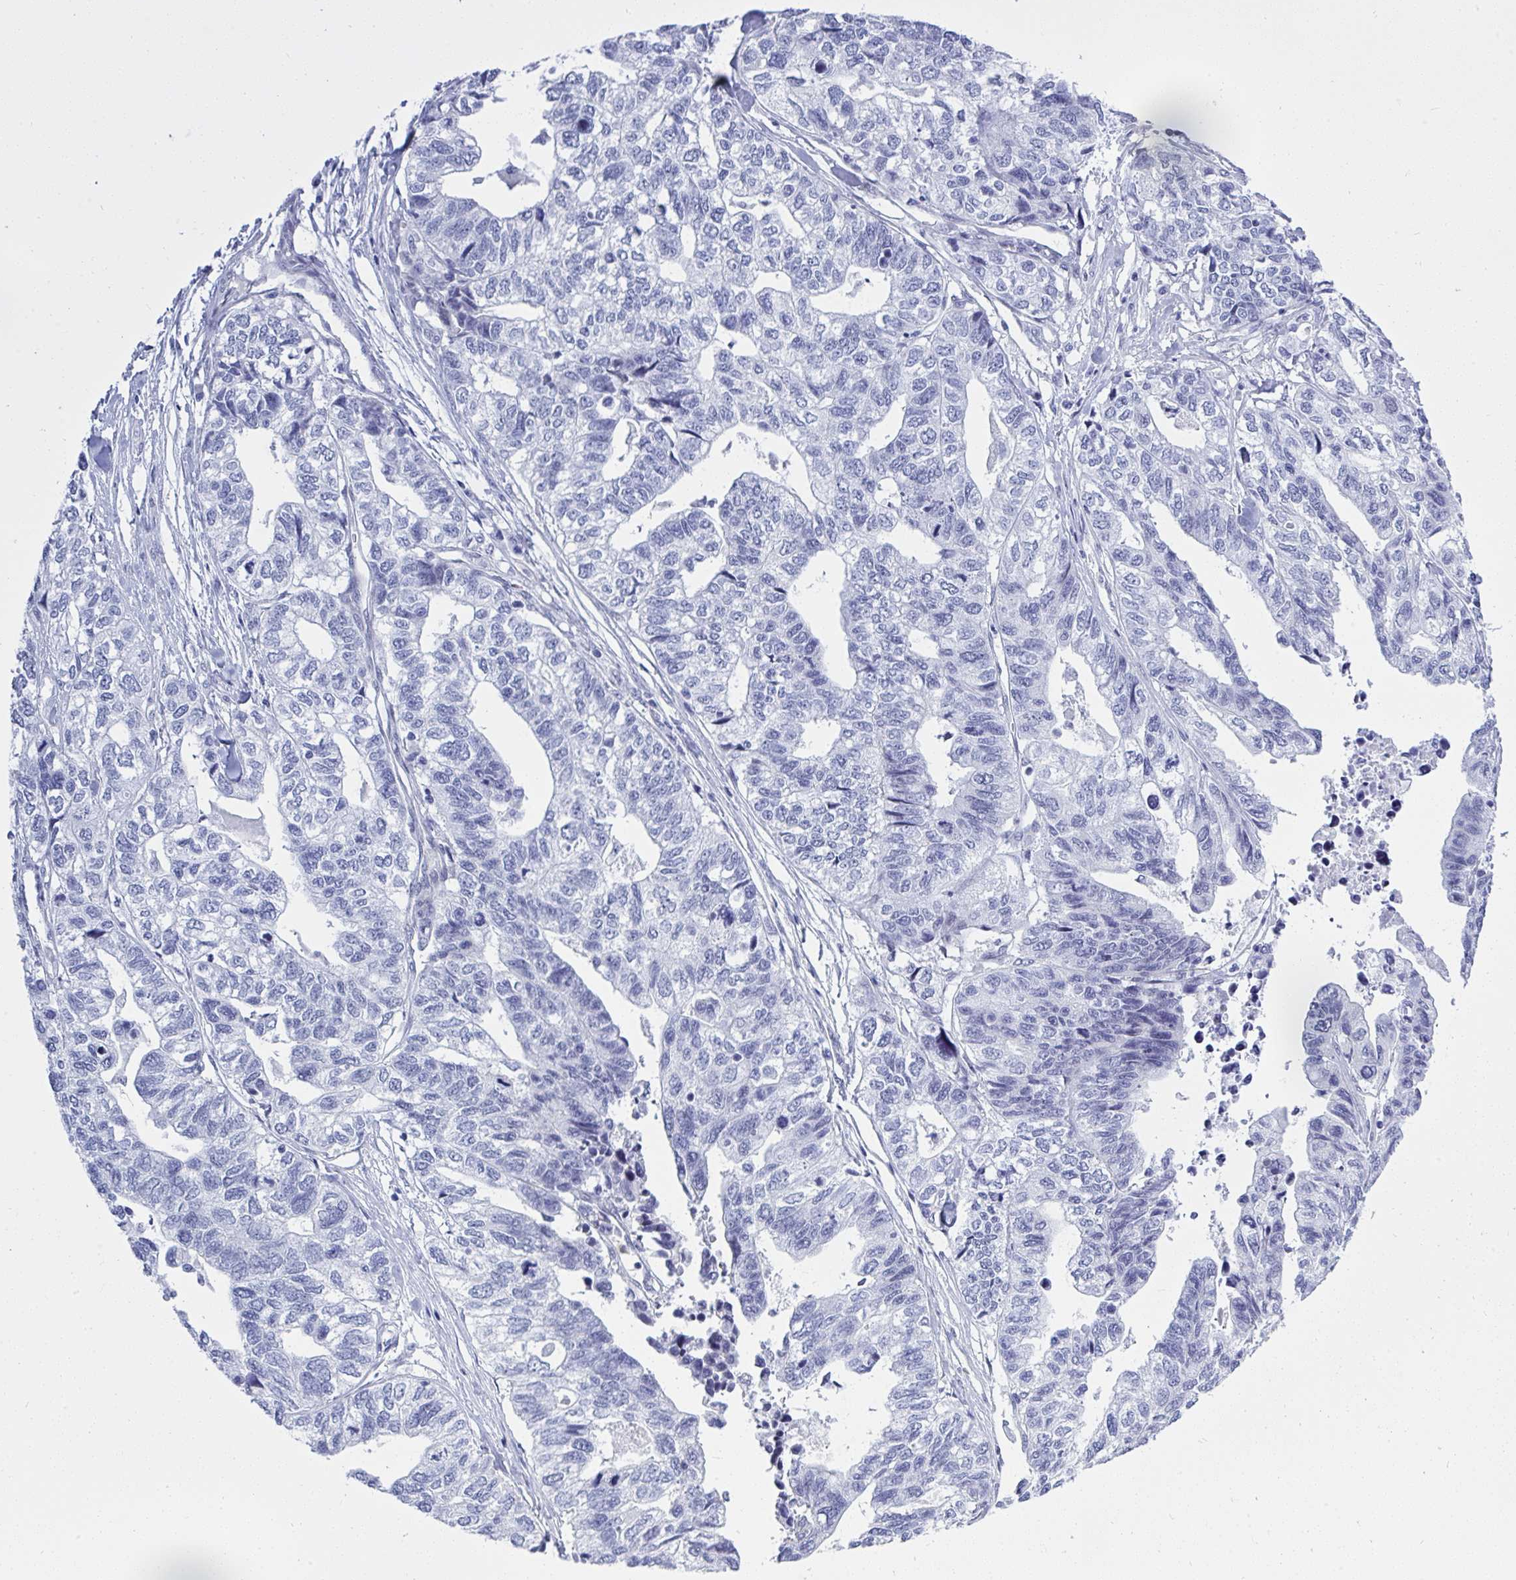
{"staining": {"intensity": "negative", "quantity": "none", "location": "none"}, "tissue": "stomach cancer", "cell_type": "Tumor cells", "image_type": "cancer", "snomed": [{"axis": "morphology", "description": "Adenocarcinoma, NOS"}, {"axis": "topography", "description": "Stomach, upper"}], "caption": "A high-resolution image shows immunohistochemistry (IHC) staining of stomach cancer, which reveals no significant positivity in tumor cells. The staining was performed using DAB (3,3'-diaminobenzidine) to visualize the protein expression in brown, while the nuclei were stained in blue with hematoxylin (Magnification: 20x).", "gene": "MFSD4A", "patient": {"sex": "female", "age": 67}}